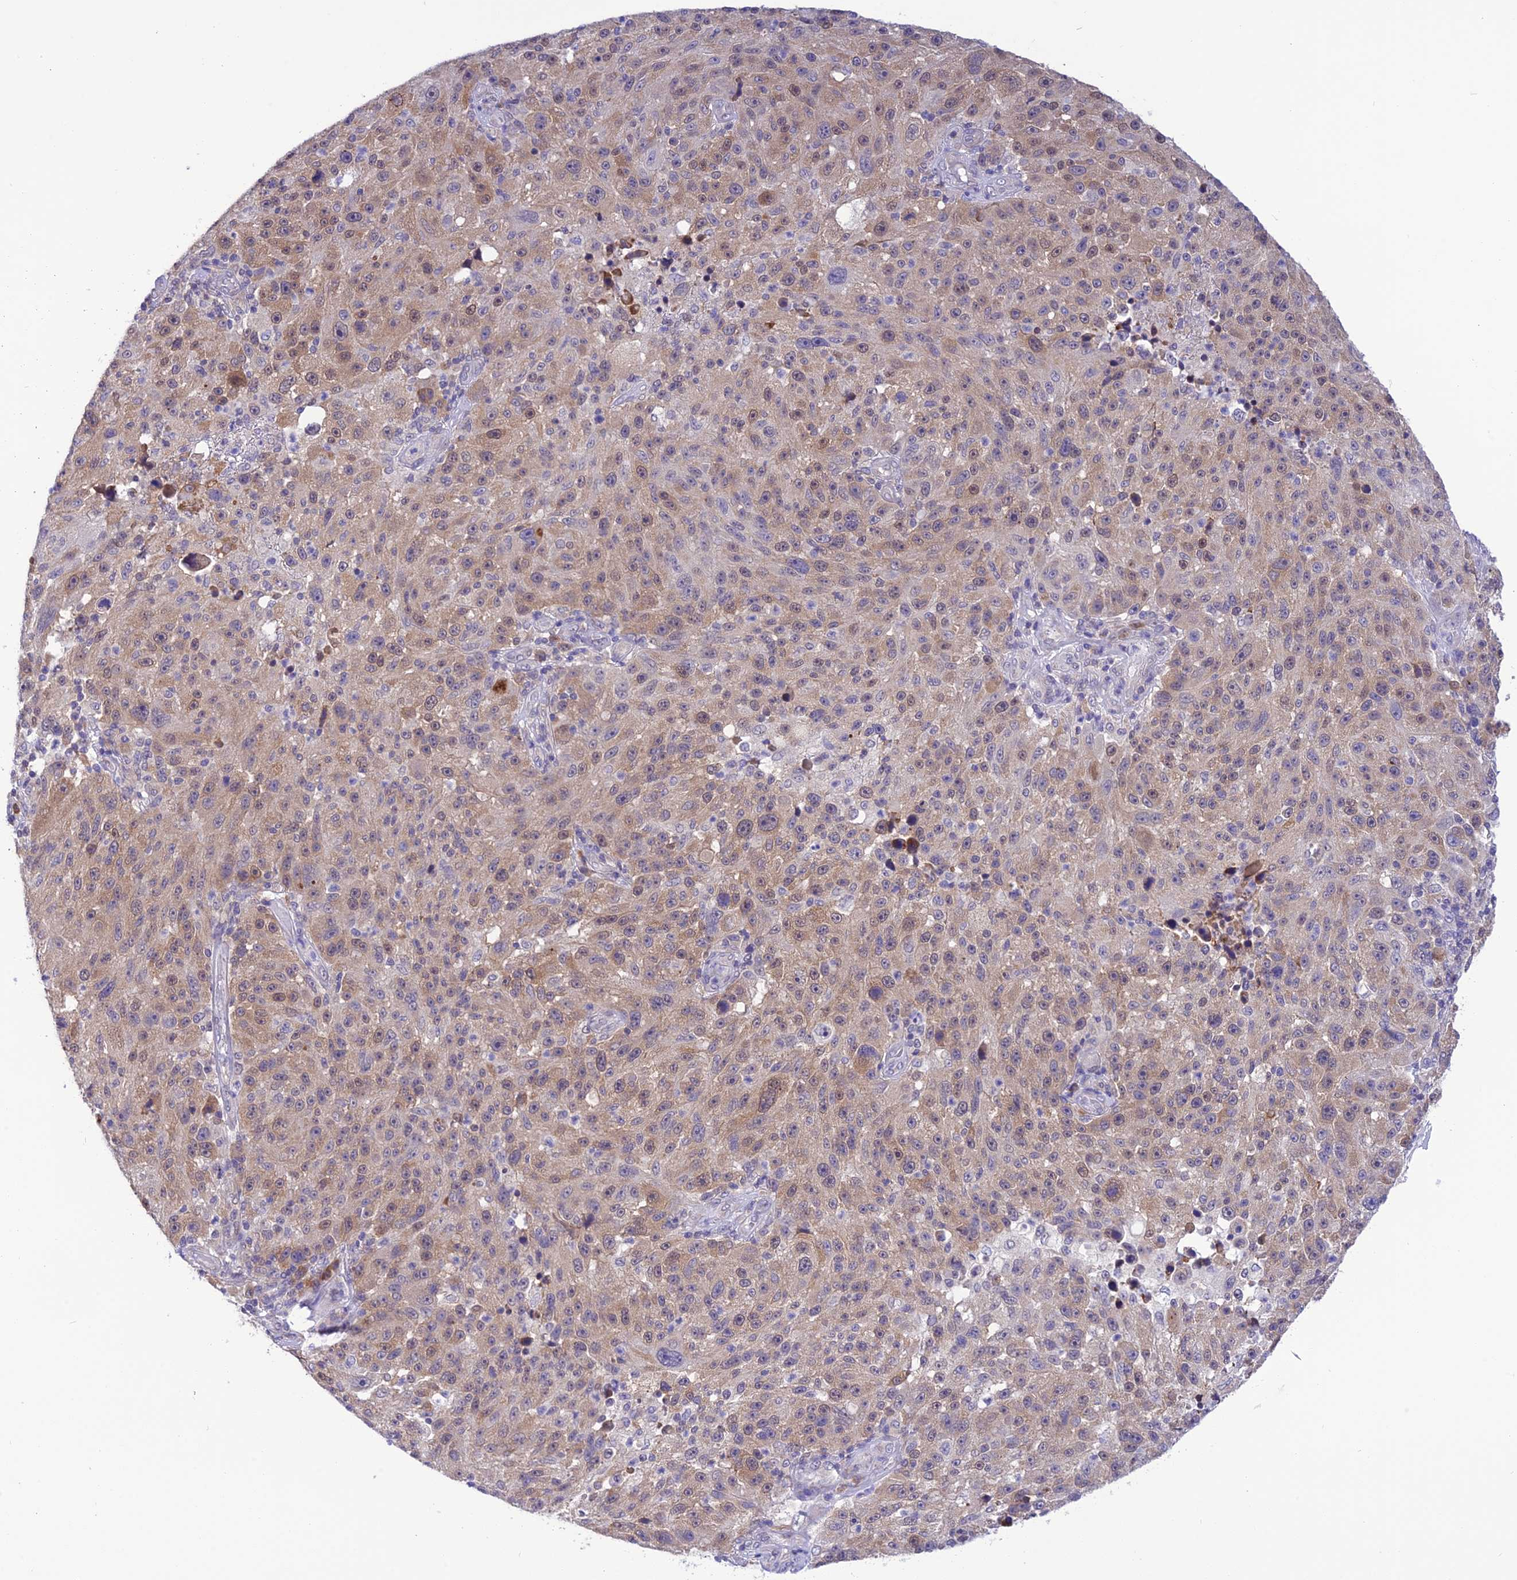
{"staining": {"intensity": "weak", "quantity": "25%-75%", "location": "cytoplasmic/membranous"}, "tissue": "melanoma", "cell_type": "Tumor cells", "image_type": "cancer", "snomed": [{"axis": "morphology", "description": "Malignant melanoma, NOS"}, {"axis": "topography", "description": "Skin"}], "caption": "Protein staining by IHC reveals weak cytoplasmic/membranous positivity in approximately 25%-75% of tumor cells in melanoma.", "gene": "RNF126", "patient": {"sex": "male", "age": 53}}